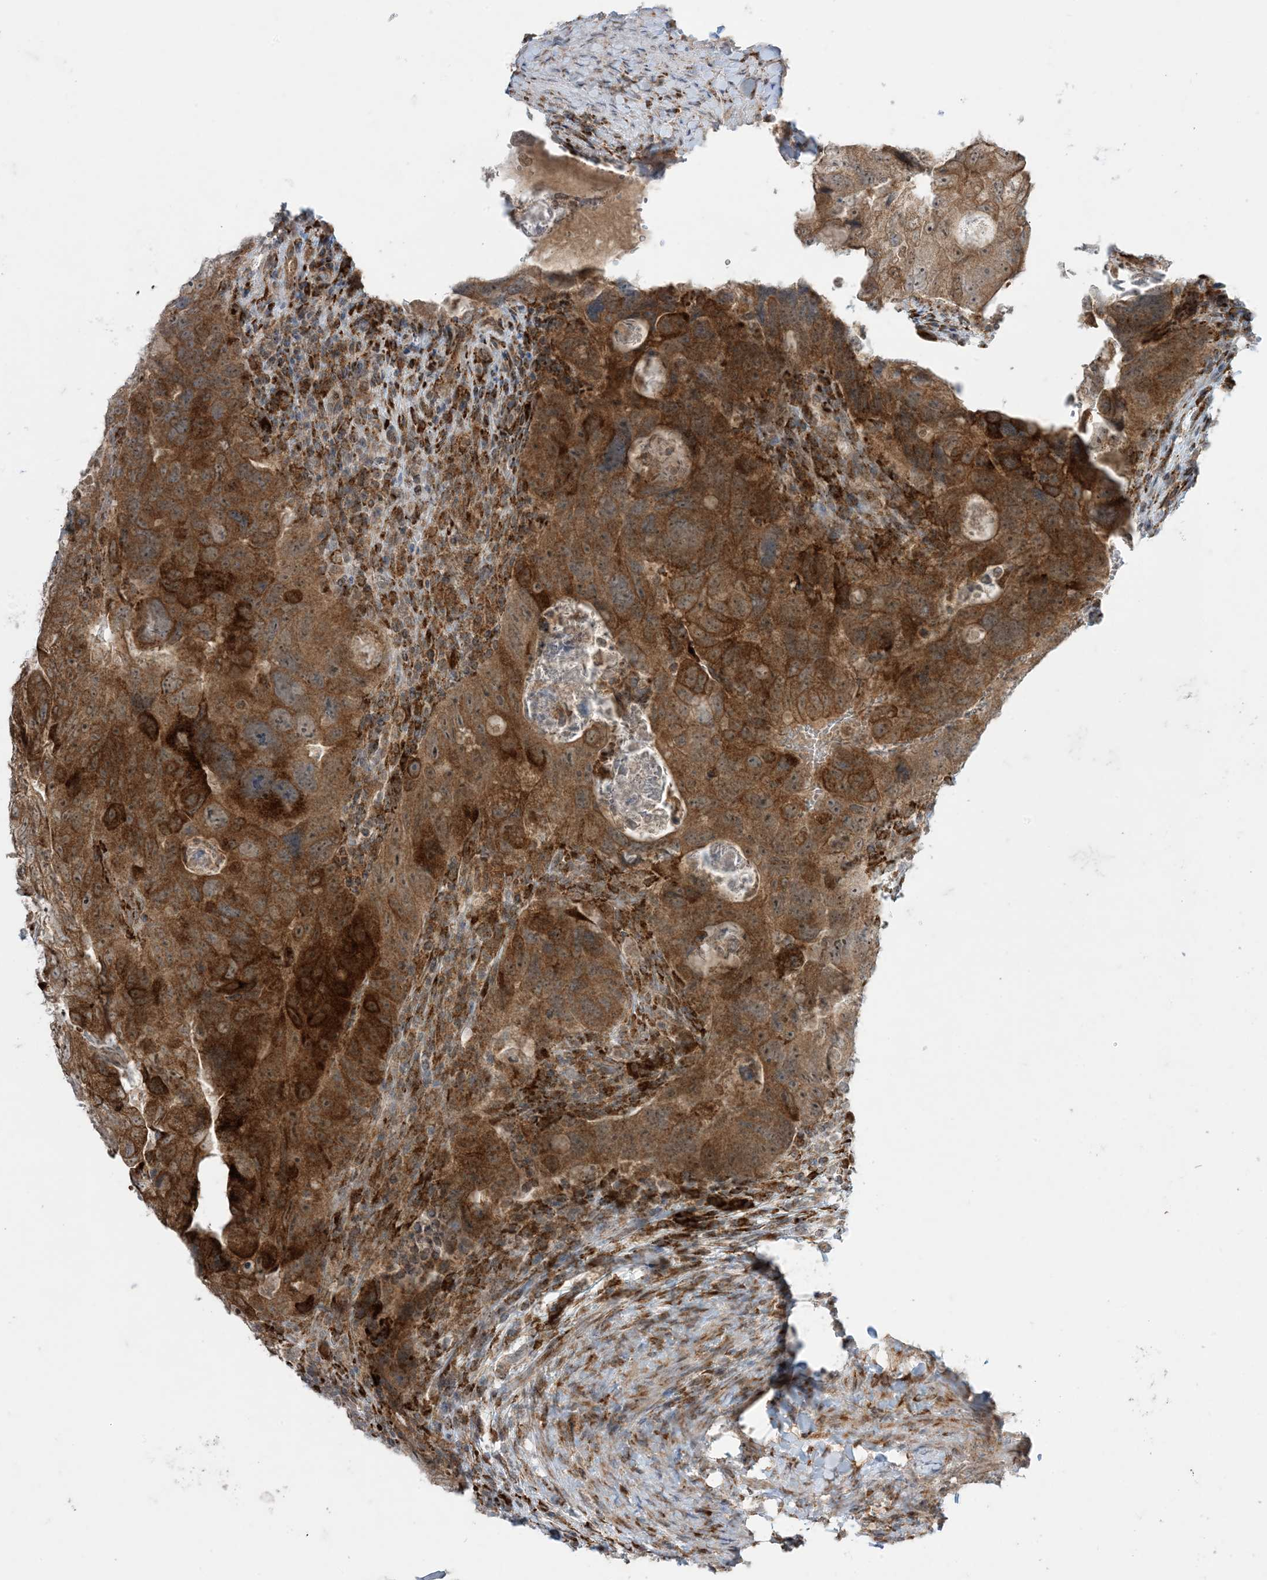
{"staining": {"intensity": "strong", "quantity": ">75%", "location": "cytoplasmic/membranous"}, "tissue": "colorectal cancer", "cell_type": "Tumor cells", "image_type": "cancer", "snomed": [{"axis": "morphology", "description": "Adenocarcinoma, NOS"}, {"axis": "topography", "description": "Rectum"}], "caption": "Colorectal adenocarcinoma was stained to show a protein in brown. There is high levels of strong cytoplasmic/membranous staining in about >75% of tumor cells.", "gene": "ODC1", "patient": {"sex": "male", "age": 59}}